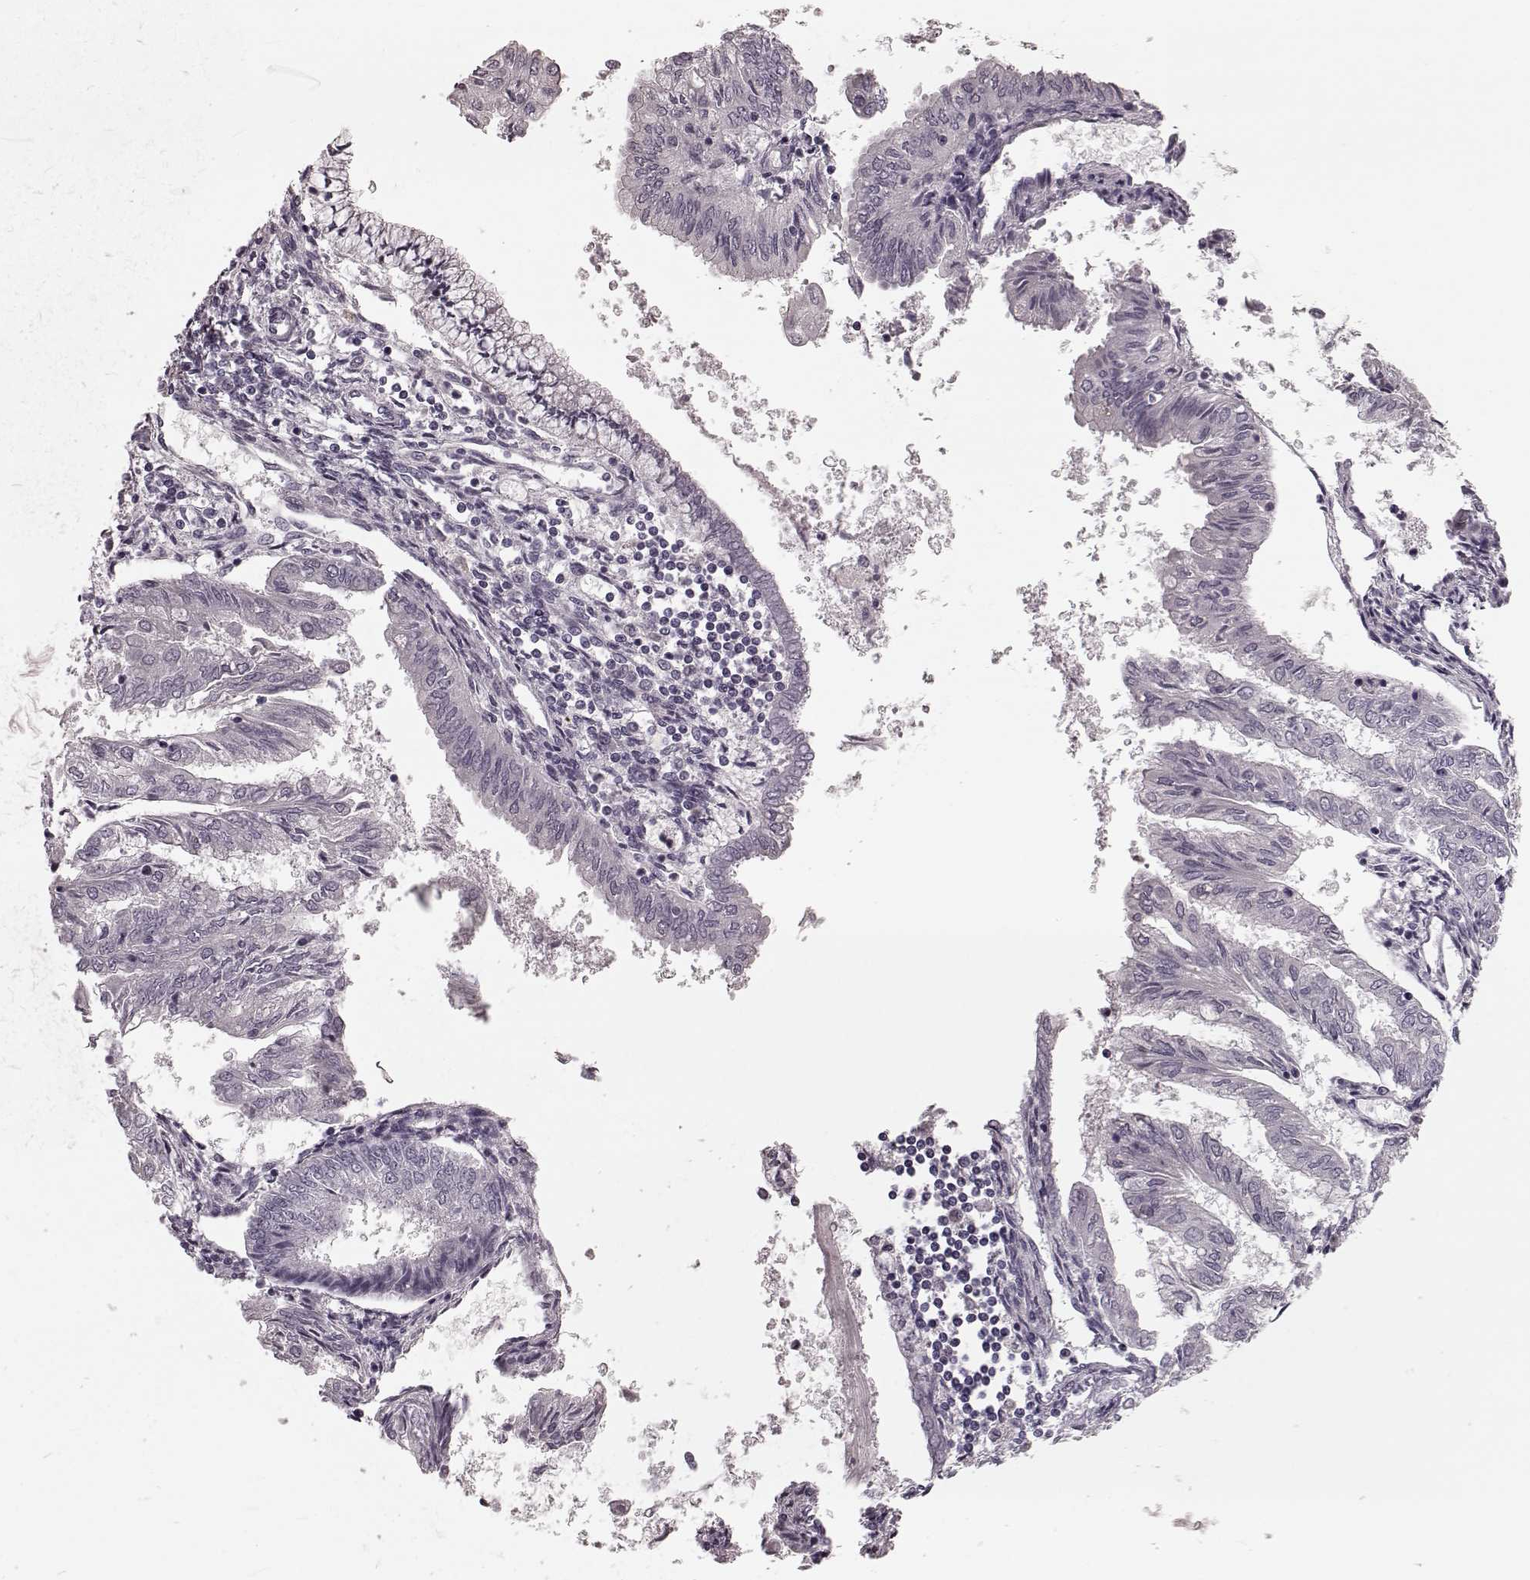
{"staining": {"intensity": "negative", "quantity": "none", "location": "none"}, "tissue": "endometrial cancer", "cell_type": "Tumor cells", "image_type": "cancer", "snomed": [{"axis": "morphology", "description": "Adenocarcinoma, NOS"}, {"axis": "topography", "description": "Endometrium"}], "caption": "Tumor cells are negative for brown protein staining in endometrial cancer.", "gene": "CST7", "patient": {"sex": "female", "age": 68}}